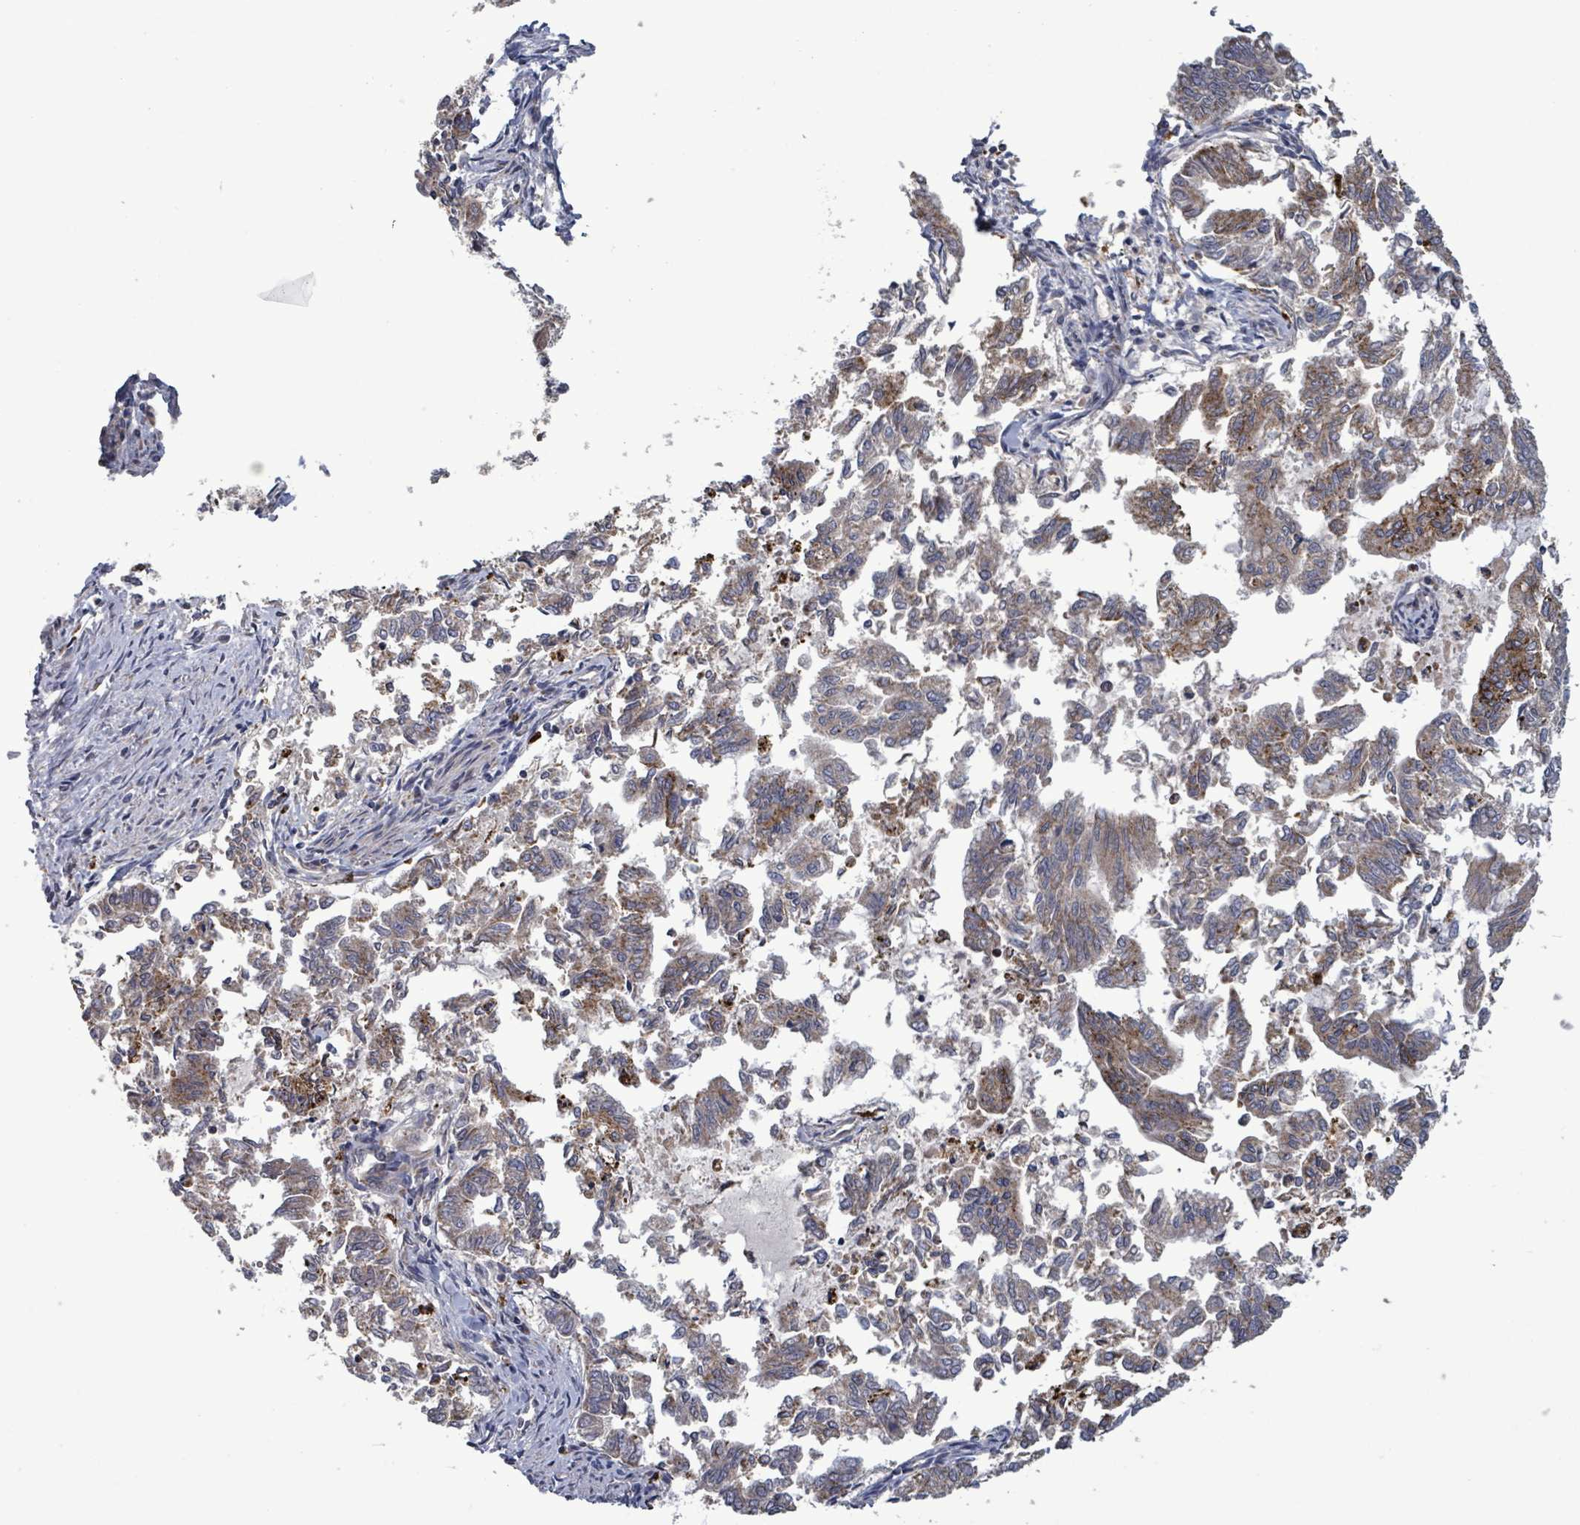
{"staining": {"intensity": "moderate", "quantity": "25%-75%", "location": "cytoplasmic/membranous"}, "tissue": "endometrial cancer", "cell_type": "Tumor cells", "image_type": "cancer", "snomed": [{"axis": "morphology", "description": "Adenocarcinoma, NOS"}, {"axis": "topography", "description": "Endometrium"}], "caption": "Protein expression analysis of endometrial cancer shows moderate cytoplasmic/membranous staining in approximately 25%-75% of tumor cells. The staining is performed using DAB (3,3'-diaminobenzidine) brown chromogen to label protein expression. The nuclei are counter-stained blue using hematoxylin.", "gene": "DIPK2A", "patient": {"sex": "female", "age": 79}}